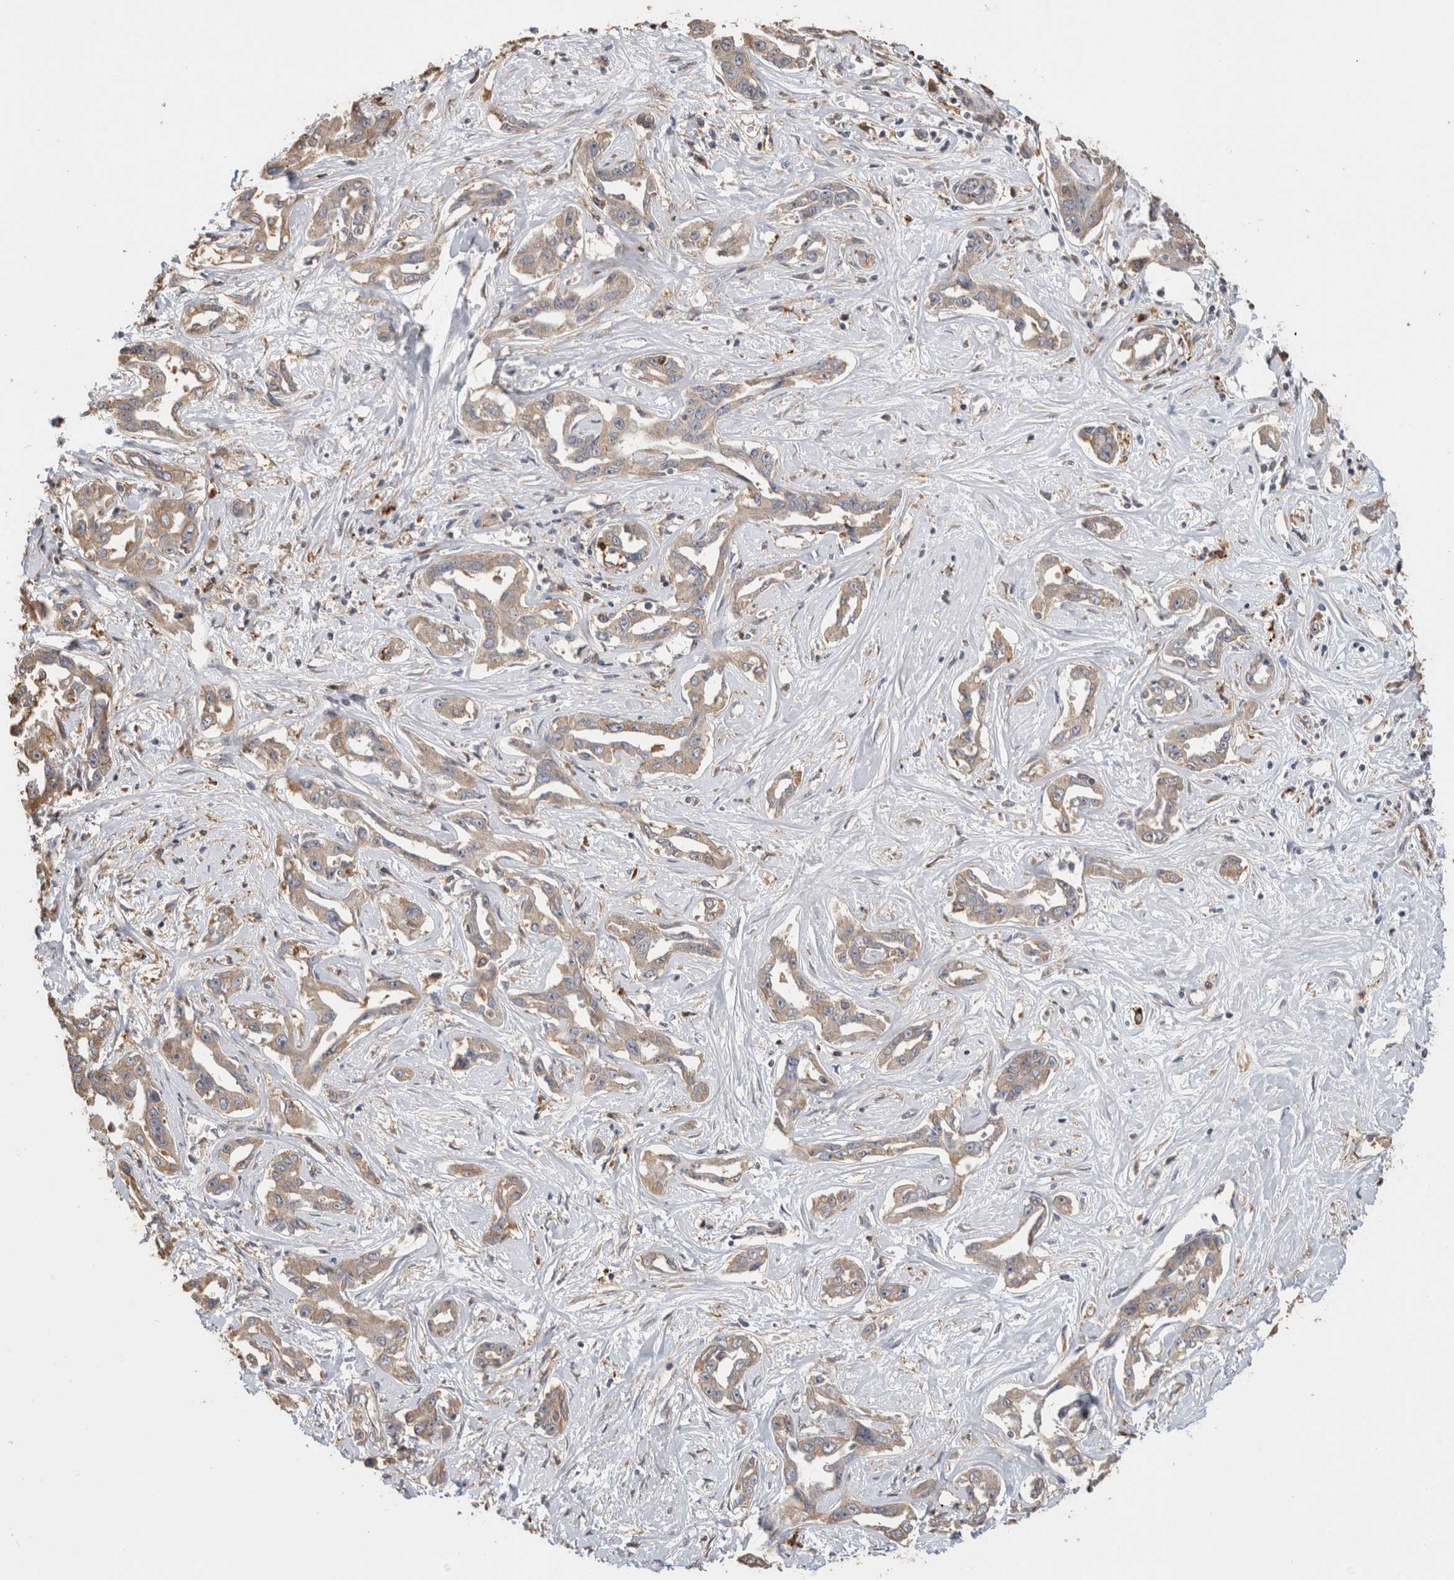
{"staining": {"intensity": "weak", "quantity": ">75%", "location": "cytoplasmic/membranous"}, "tissue": "liver cancer", "cell_type": "Tumor cells", "image_type": "cancer", "snomed": [{"axis": "morphology", "description": "Cholangiocarcinoma"}, {"axis": "topography", "description": "Liver"}], "caption": "Immunohistochemistry (IHC) staining of liver cancer (cholangiocarcinoma), which shows low levels of weak cytoplasmic/membranous expression in approximately >75% of tumor cells indicating weak cytoplasmic/membranous protein positivity. The staining was performed using DAB (3,3'-diaminobenzidine) (brown) for protein detection and nuclei were counterstained in hematoxylin (blue).", "gene": "CLIP1", "patient": {"sex": "male", "age": 59}}